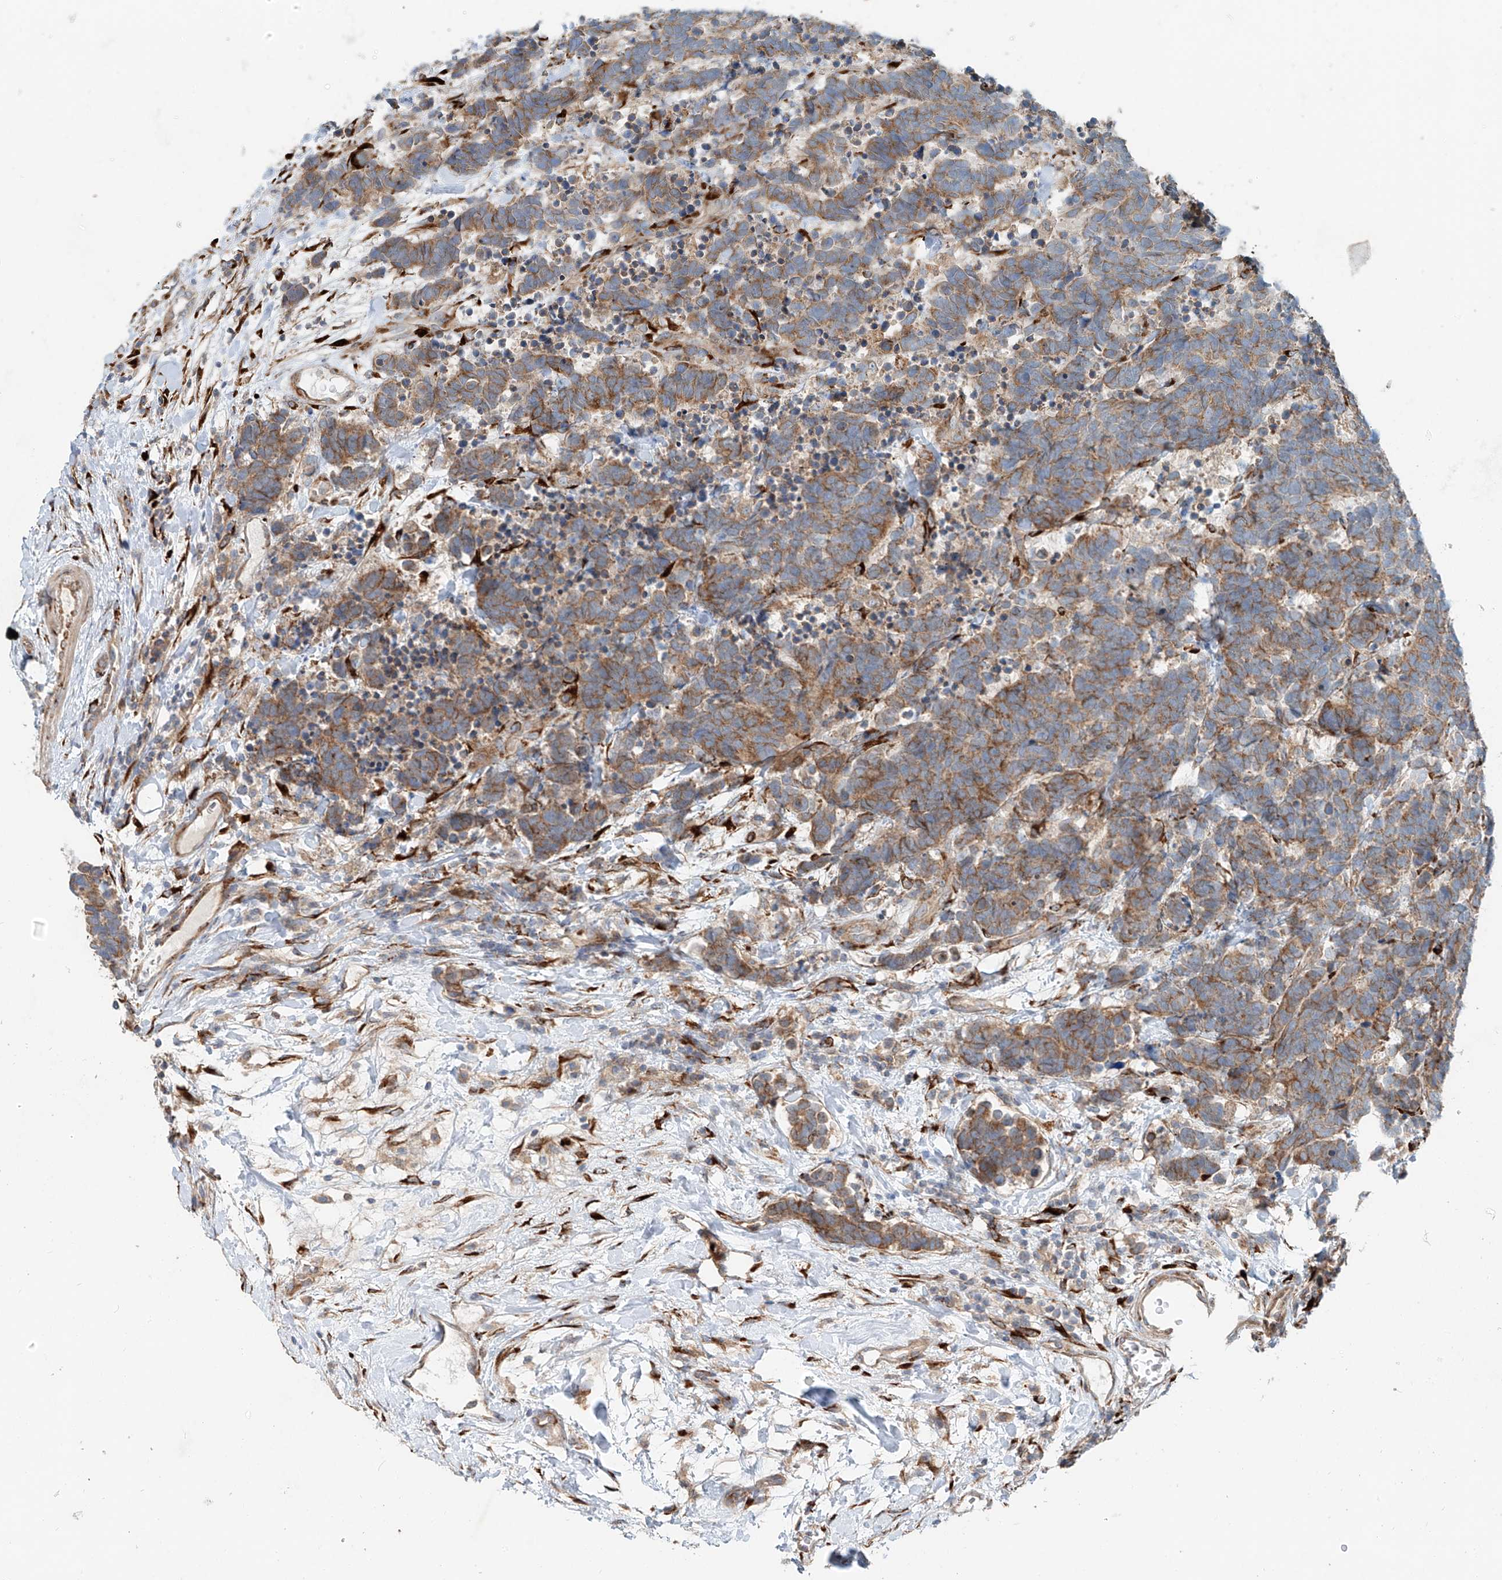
{"staining": {"intensity": "moderate", "quantity": ">75%", "location": "cytoplasmic/membranous"}, "tissue": "carcinoid", "cell_type": "Tumor cells", "image_type": "cancer", "snomed": [{"axis": "morphology", "description": "Carcinoma, NOS"}, {"axis": "morphology", "description": "Carcinoid, malignant, NOS"}, {"axis": "topography", "description": "Urinary bladder"}], "caption": "The photomicrograph demonstrates a brown stain indicating the presence of a protein in the cytoplasmic/membranous of tumor cells in carcinoid (malignant).", "gene": "SNAP29", "patient": {"sex": "male", "age": 57}}